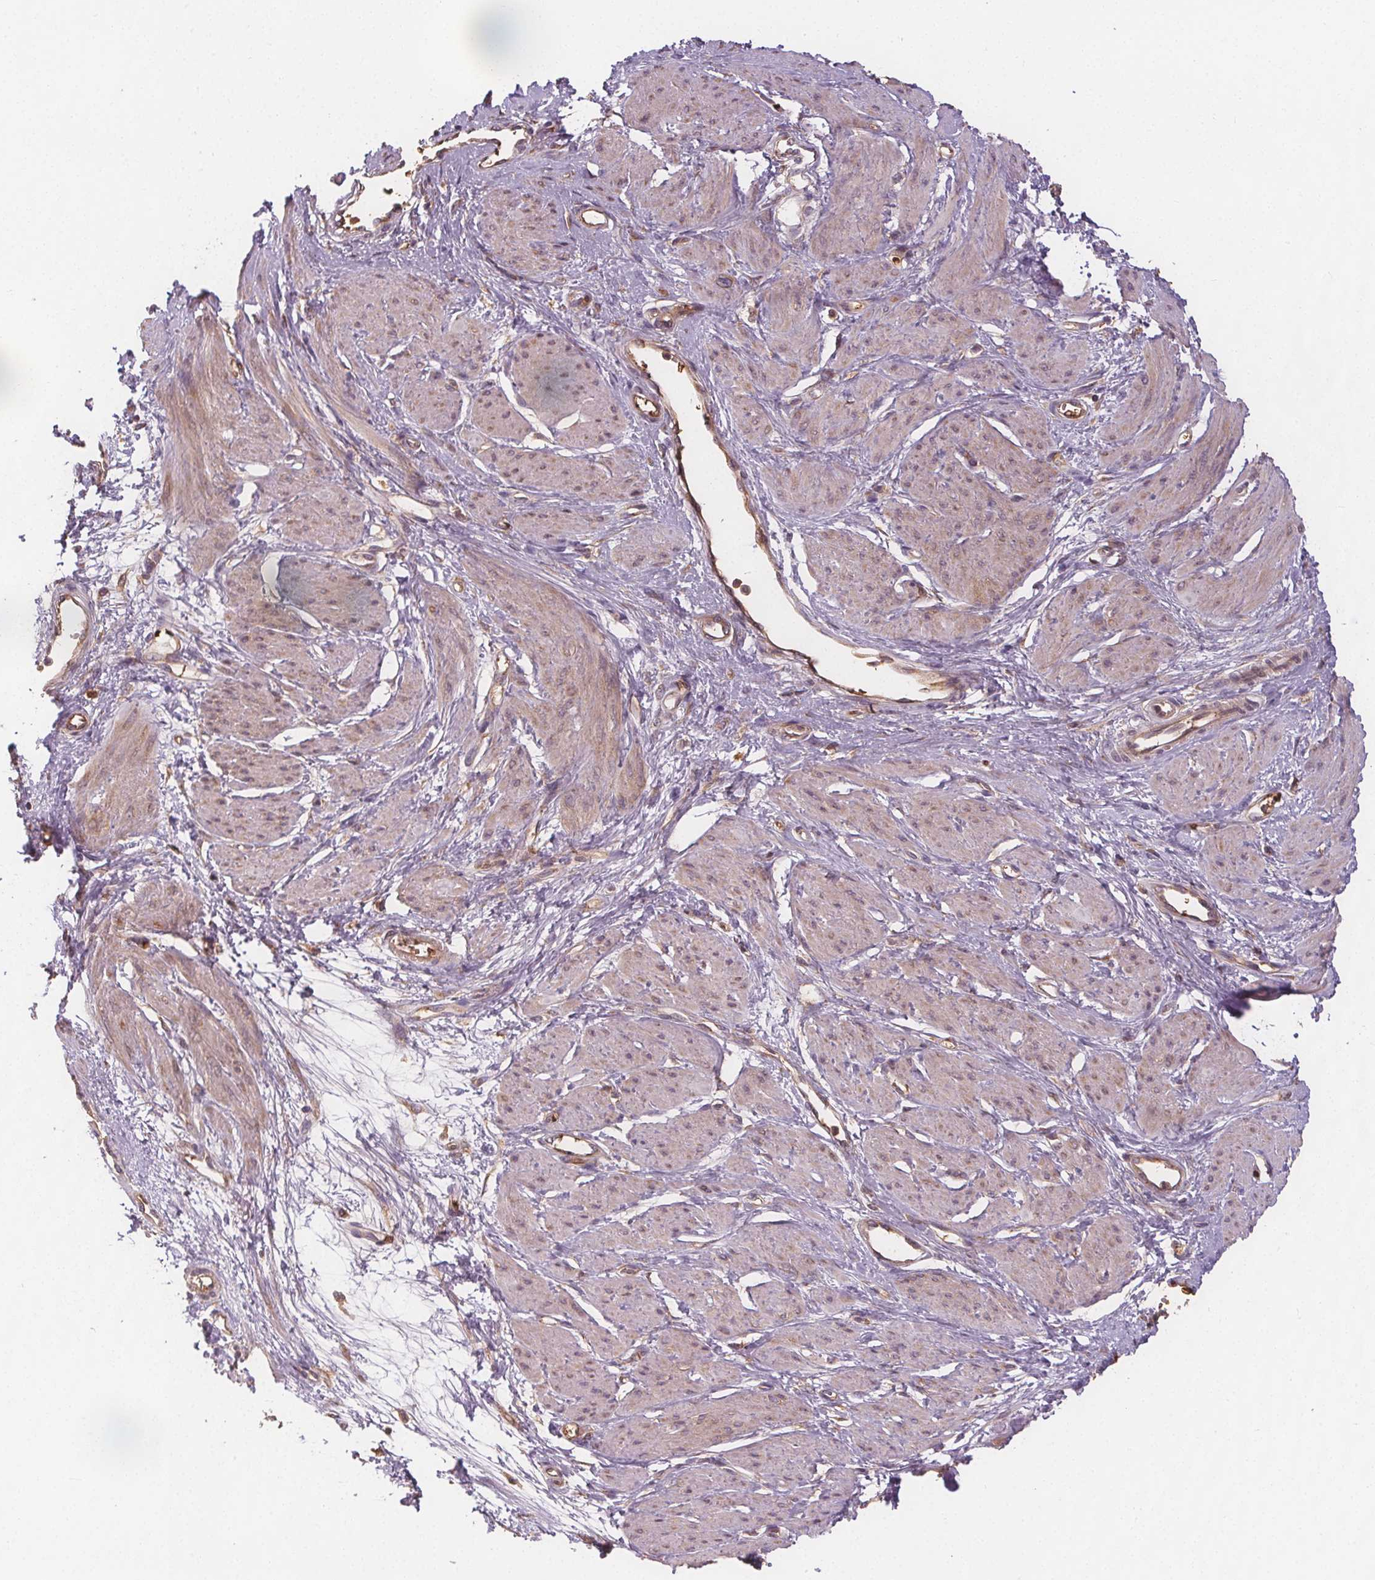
{"staining": {"intensity": "weak", "quantity": "25%-75%", "location": "cytoplasmic/membranous"}, "tissue": "smooth muscle", "cell_type": "Smooth muscle cells", "image_type": "normal", "snomed": [{"axis": "morphology", "description": "Normal tissue, NOS"}, {"axis": "topography", "description": "Smooth muscle"}, {"axis": "topography", "description": "Uterus"}], "caption": "Protein expression analysis of normal smooth muscle reveals weak cytoplasmic/membranous staining in approximately 25%-75% of smooth muscle cells.", "gene": "EIF3D", "patient": {"sex": "female", "age": 39}}